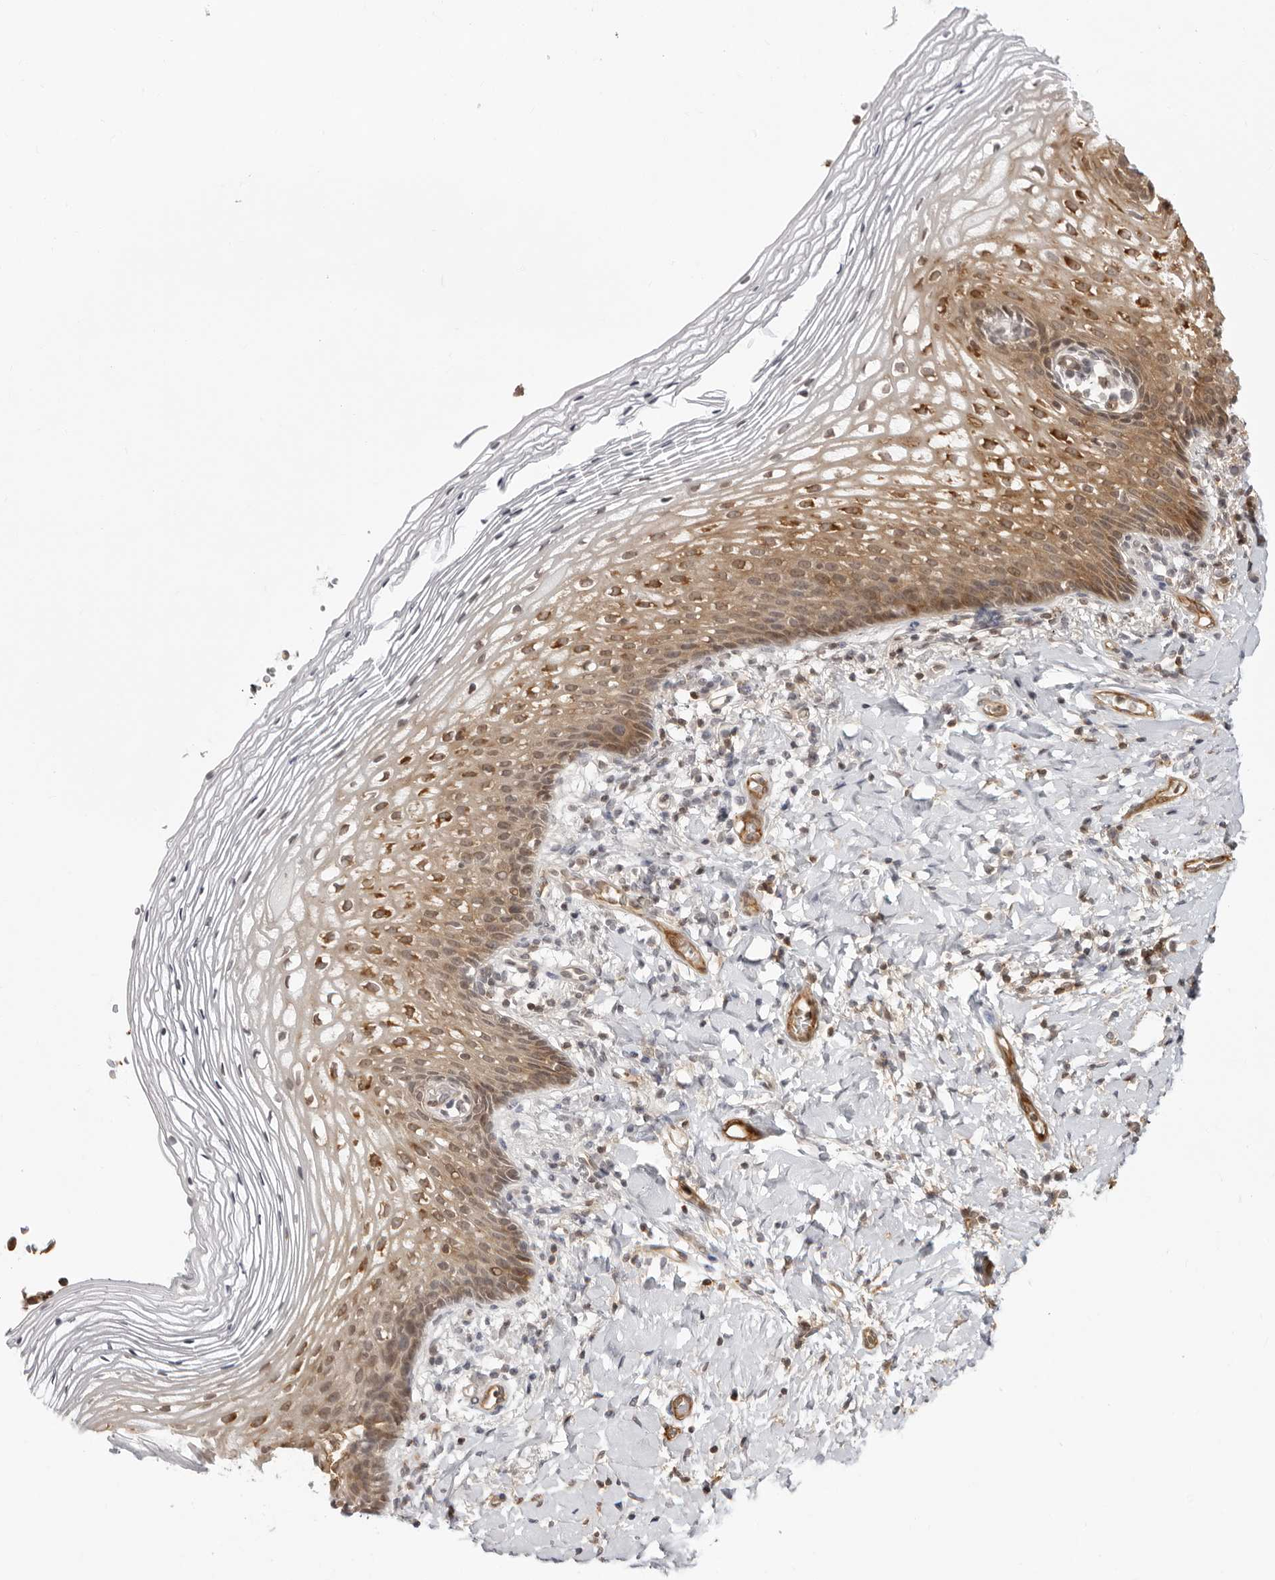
{"staining": {"intensity": "moderate", "quantity": "25%-75%", "location": "cytoplasmic/membranous"}, "tissue": "vagina", "cell_type": "Squamous epithelial cells", "image_type": "normal", "snomed": [{"axis": "morphology", "description": "Normal tissue, NOS"}, {"axis": "topography", "description": "Vagina"}], "caption": "DAB immunohistochemical staining of normal vagina exhibits moderate cytoplasmic/membranous protein expression in approximately 25%-75% of squamous epithelial cells.", "gene": "UNK", "patient": {"sex": "female", "age": 60}}